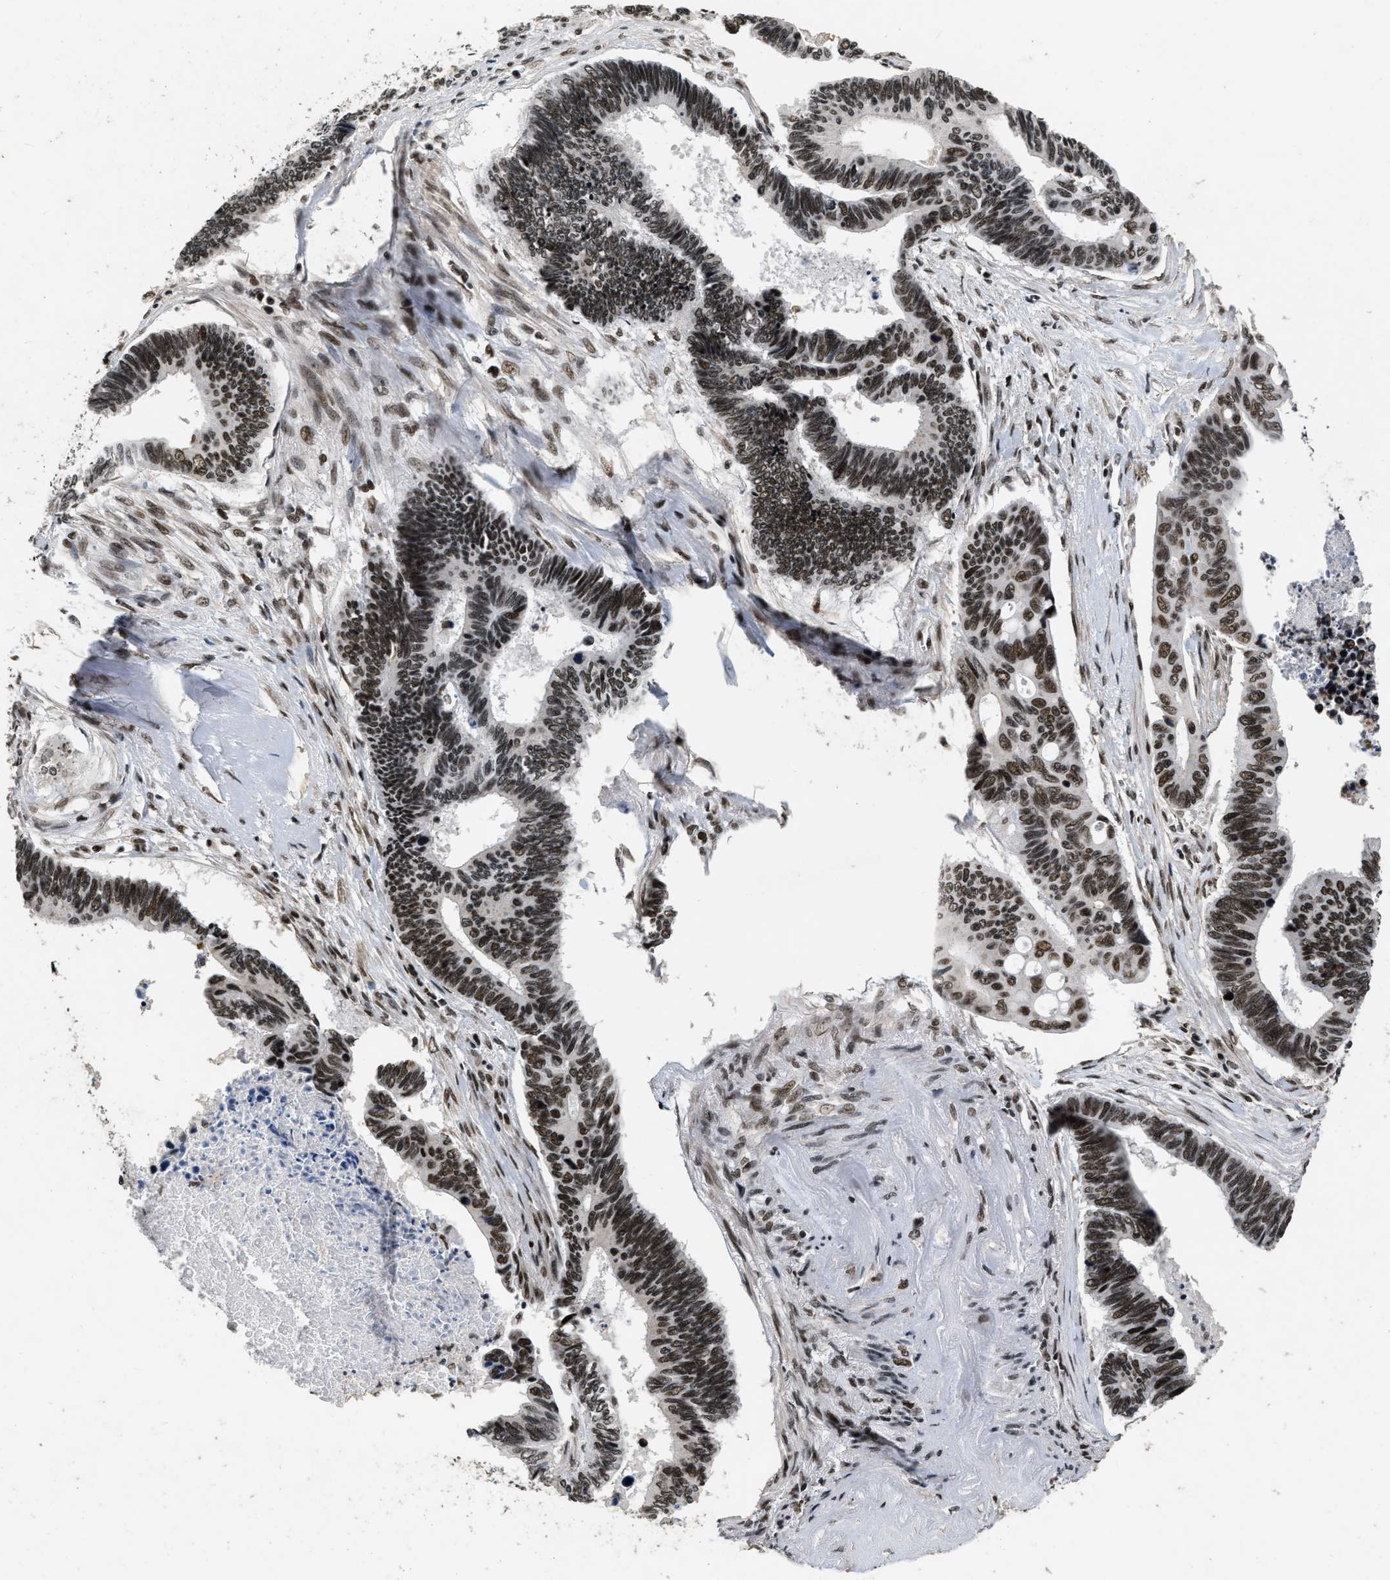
{"staining": {"intensity": "strong", "quantity": ">75%", "location": "nuclear"}, "tissue": "pancreatic cancer", "cell_type": "Tumor cells", "image_type": "cancer", "snomed": [{"axis": "morphology", "description": "Adenocarcinoma, NOS"}, {"axis": "topography", "description": "Pancreas"}], "caption": "Pancreatic cancer stained with a brown dye exhibits strong nuclear positive positivity in approximately >75% of tumor cells.", "gene": "SMARCB1", "patient": {"sex": "female", "age": 70}}